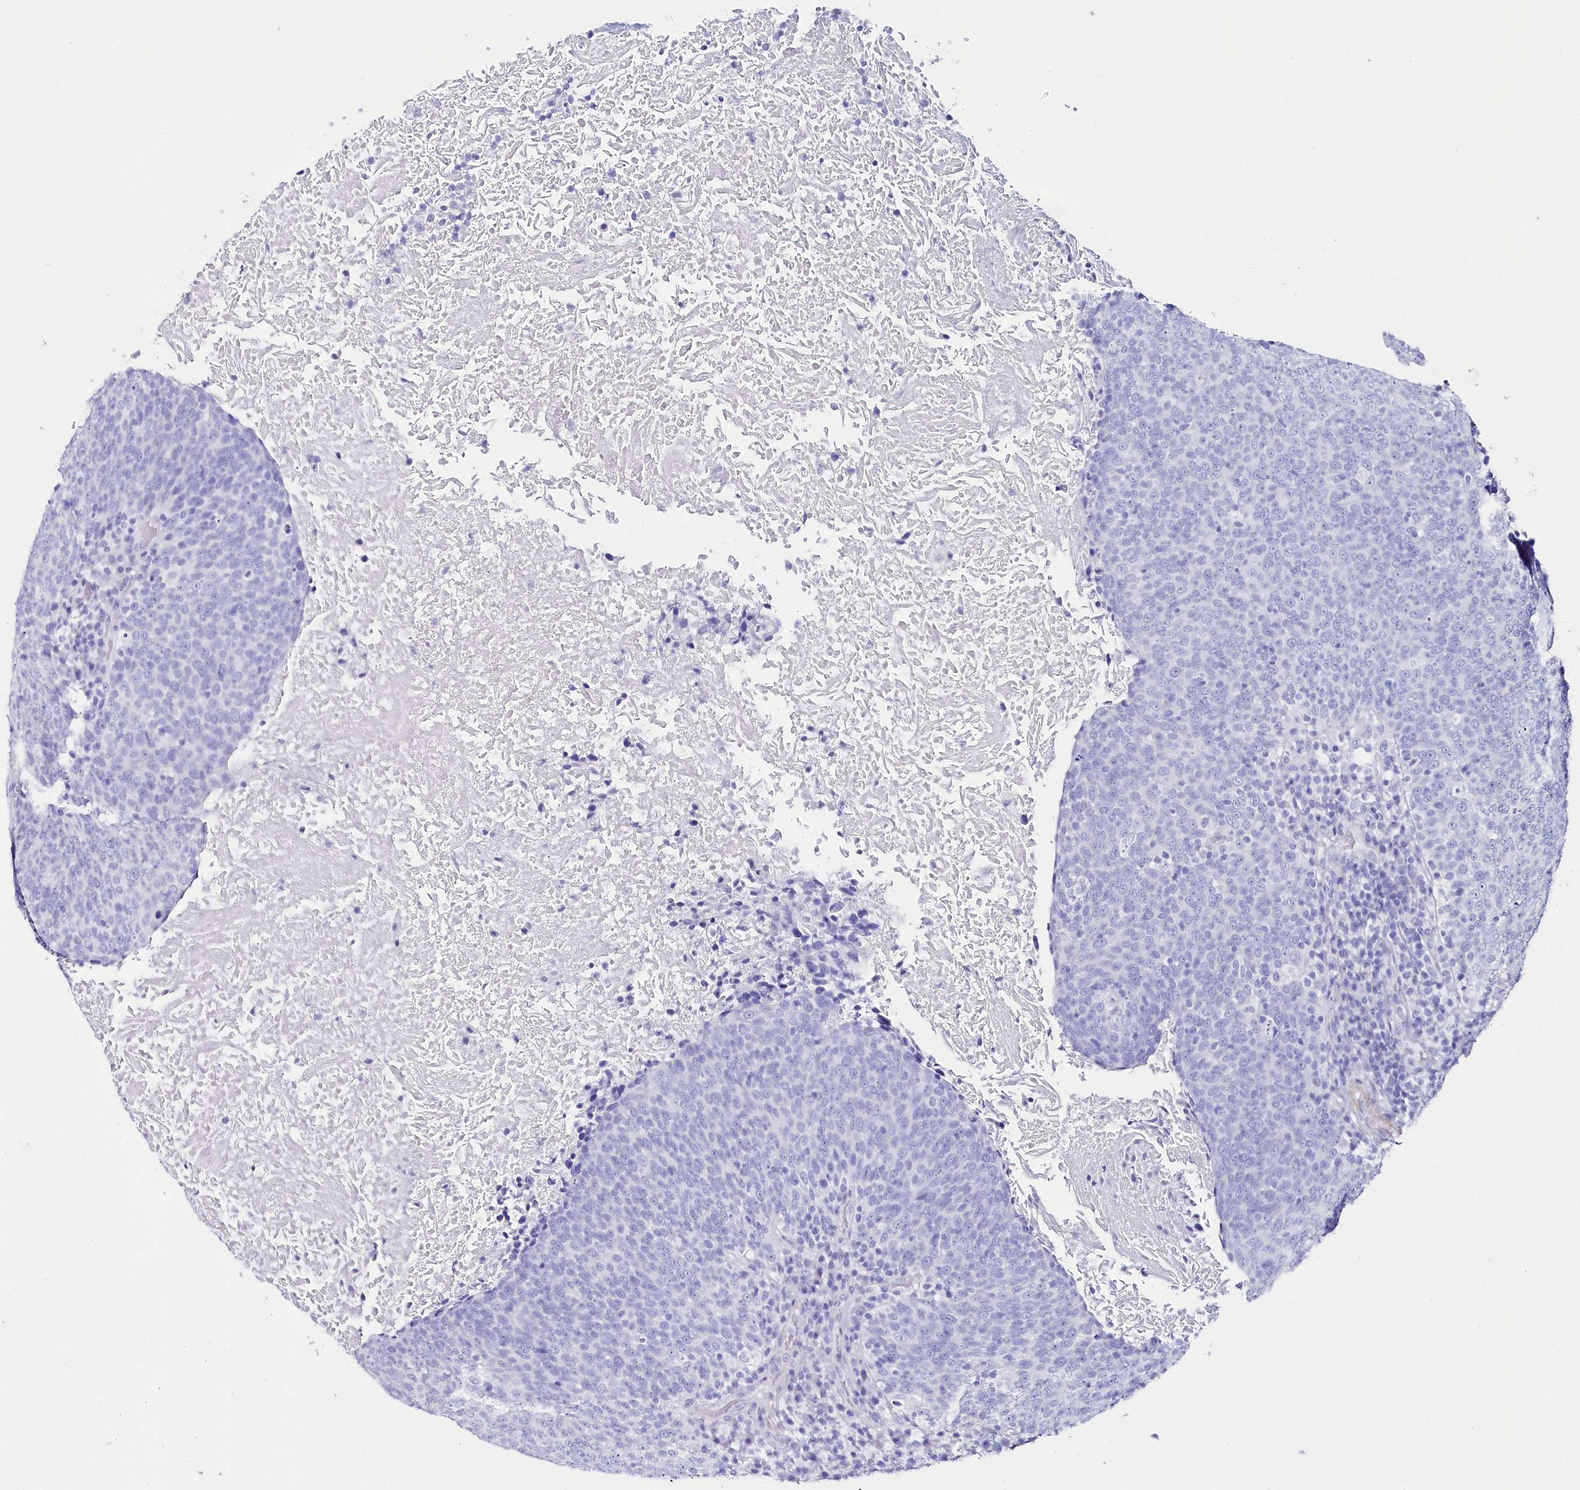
{"staining": {"intensity": "negative", "quantity": "none", "location": "none"}, "tissue": "head and neck cancer", "cell_type": "Tumor cells", "image_type": "cancer", "snomed": [{"axis": "morphology", "description": "Squamous cell carcinoma, NOS"}, {"axis": "morphology", "description": "Squamous cell carcinoma, metastatic, NOS"}, {"axis": "topography", "description": "Lymph node"}, {"axis": "topography", "description": "Head-Neck"}], "caption": "DAB immunohistochemical staining of squamous cell carcinoma (head and neck) shows no significant expression in tumor cells.", "gene": "CSN3", "patient": {"sex": "male", "age": 62}}